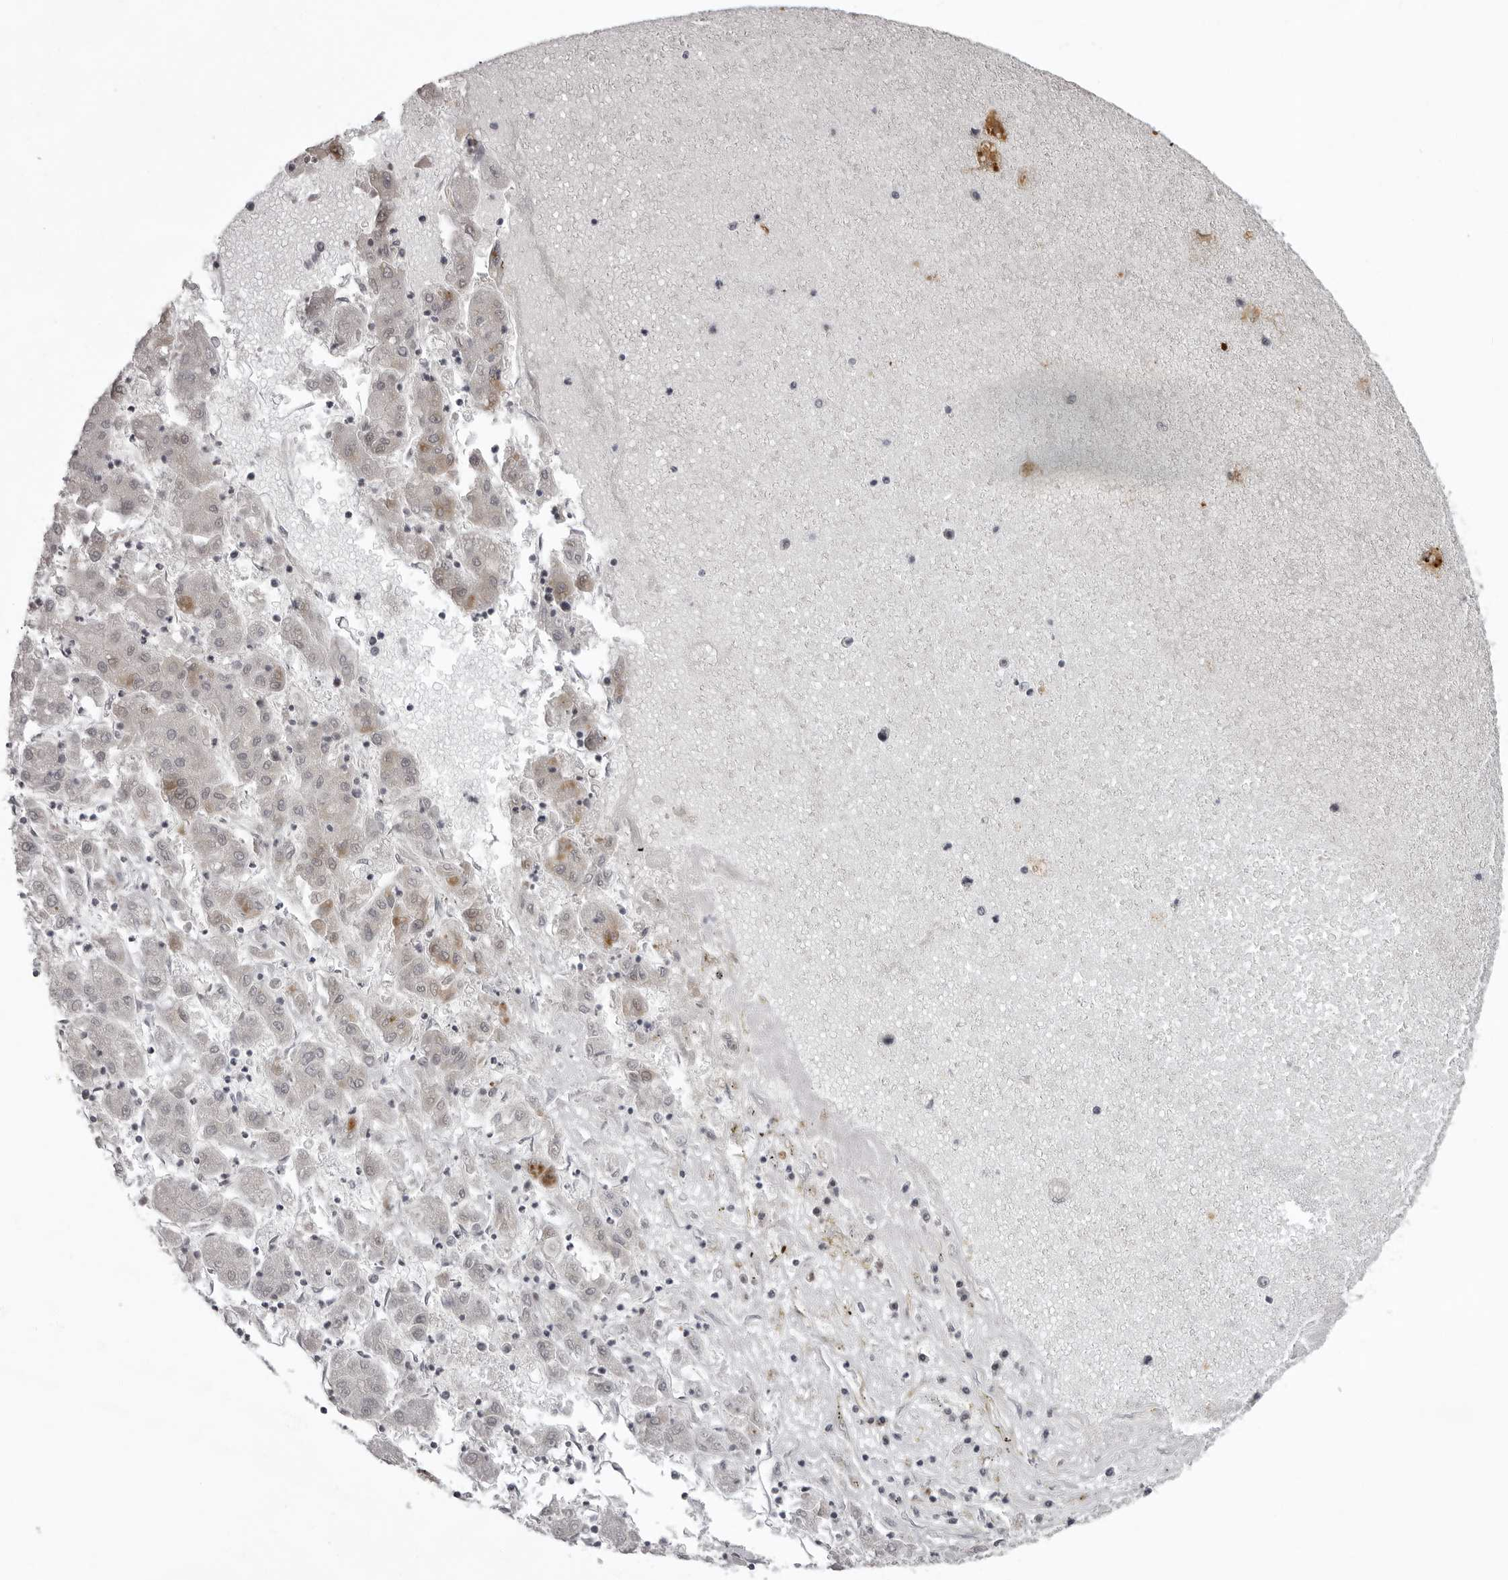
{"staining": {"intensity": "negative", "quantity": "none", "location": "none"}, "tissue": "liver cancer", "cell_type": "Tumor cells", "image_type": "cancer", "snomed": [{"axis": "morphology", "description": "Carcinoma, Hepatocellular, NOS"}, {"axis": "topography", "description": "Liver"}], "caption": "A high-resolution histopathology image shows immunohistochemistry staining of liver cancer, which displays no significant expression in tumor cells.", "gene": "HELZ", "patient": {"sex": "male", "age": 72}}